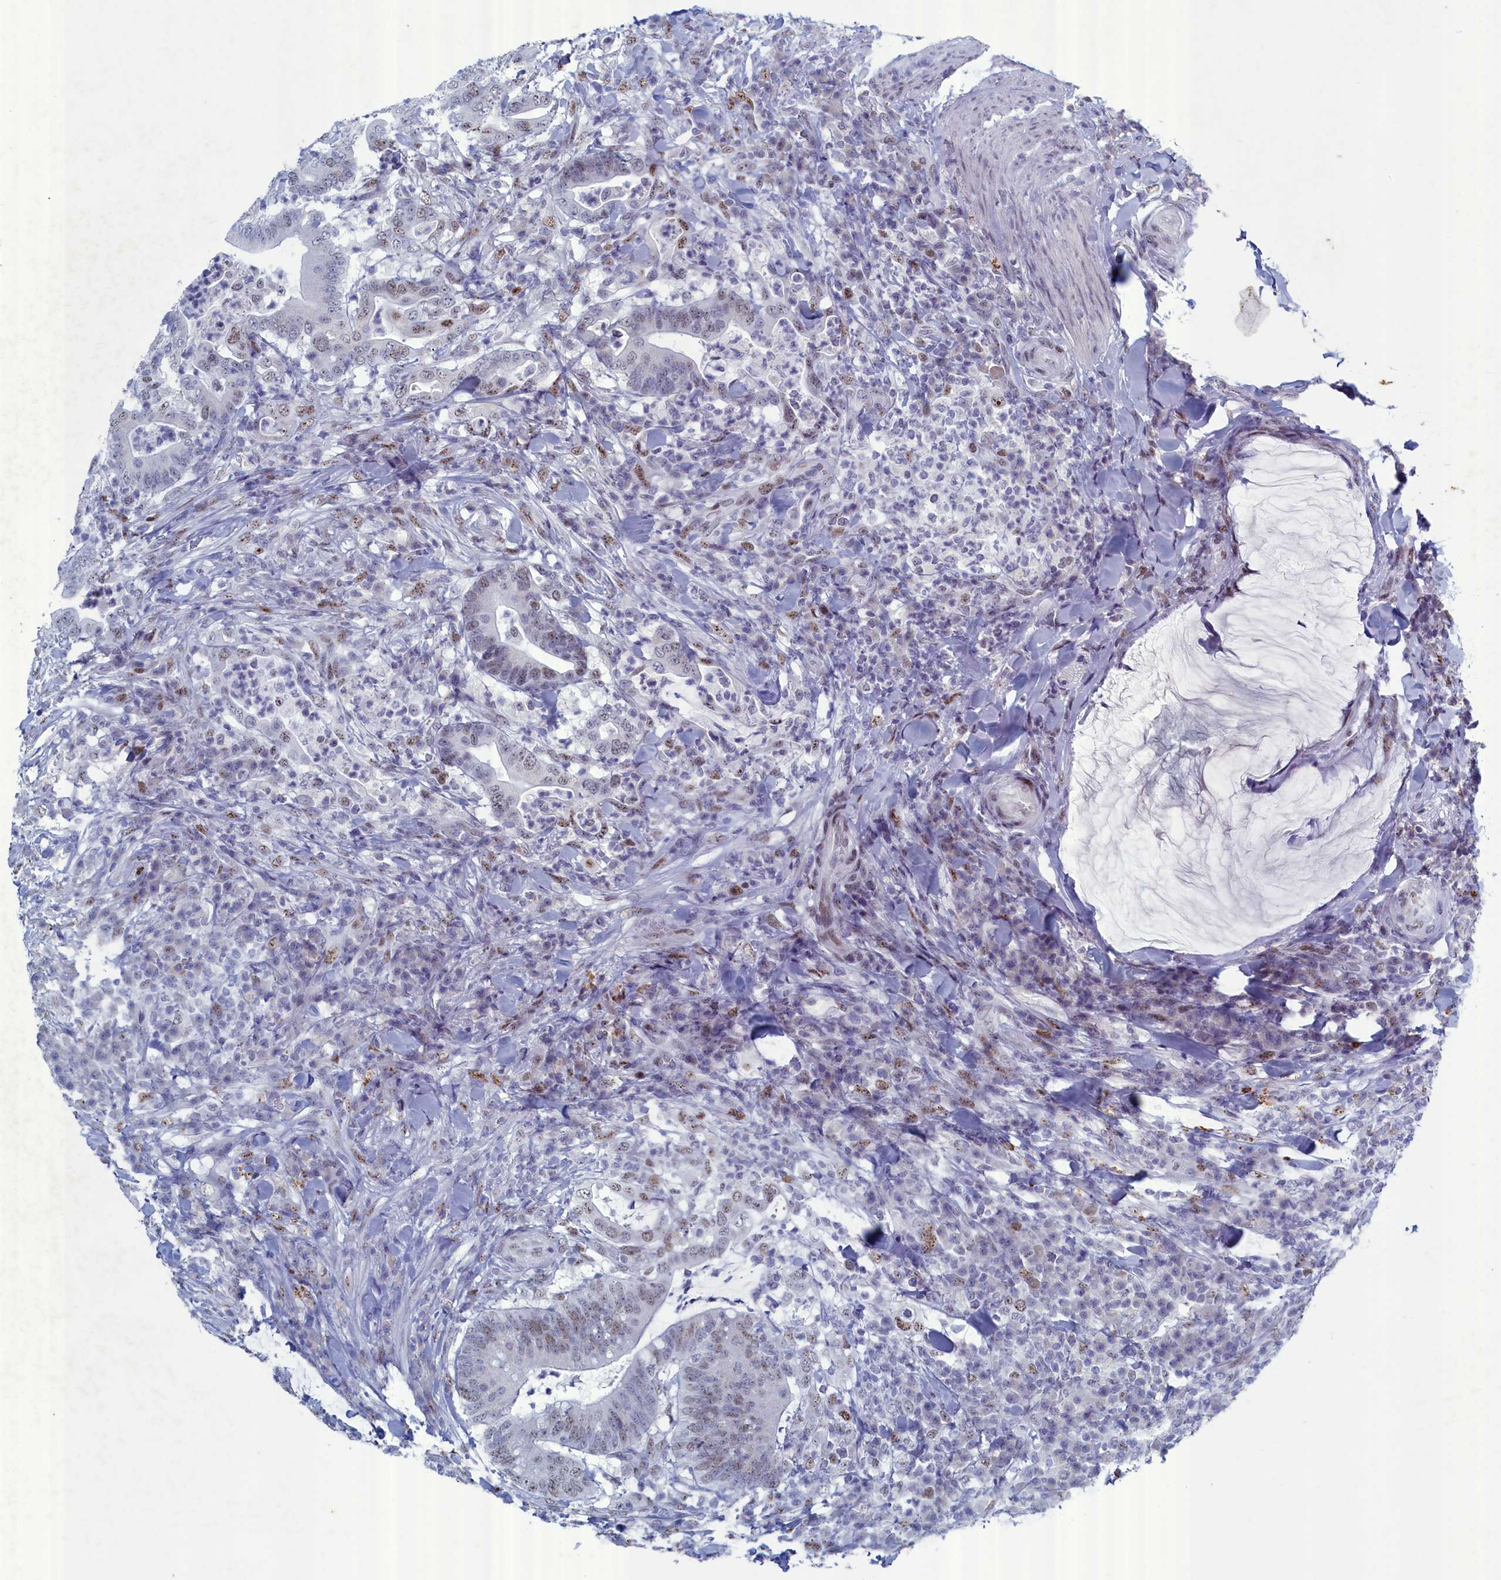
{"staining": {"intensity": "weak", "quantity": "25%-75%", "location": "nuclear"}, "tissue": "colorectal cancer", "cell_type": "Tumor cells", "image_type": "cancer", "snomed": [{"axis": "morphology", "description": "Adenocarcinoma, NOS"}, {"axis": "topography", "description": "Colon"}], "caption": "Colorectal cancer stained with a brown dye displays weak nuclear positive positivity in about 25%-75% of tumor cells.", "gene": "WDR76", "patient": {"sex": "female", "age": 66}}